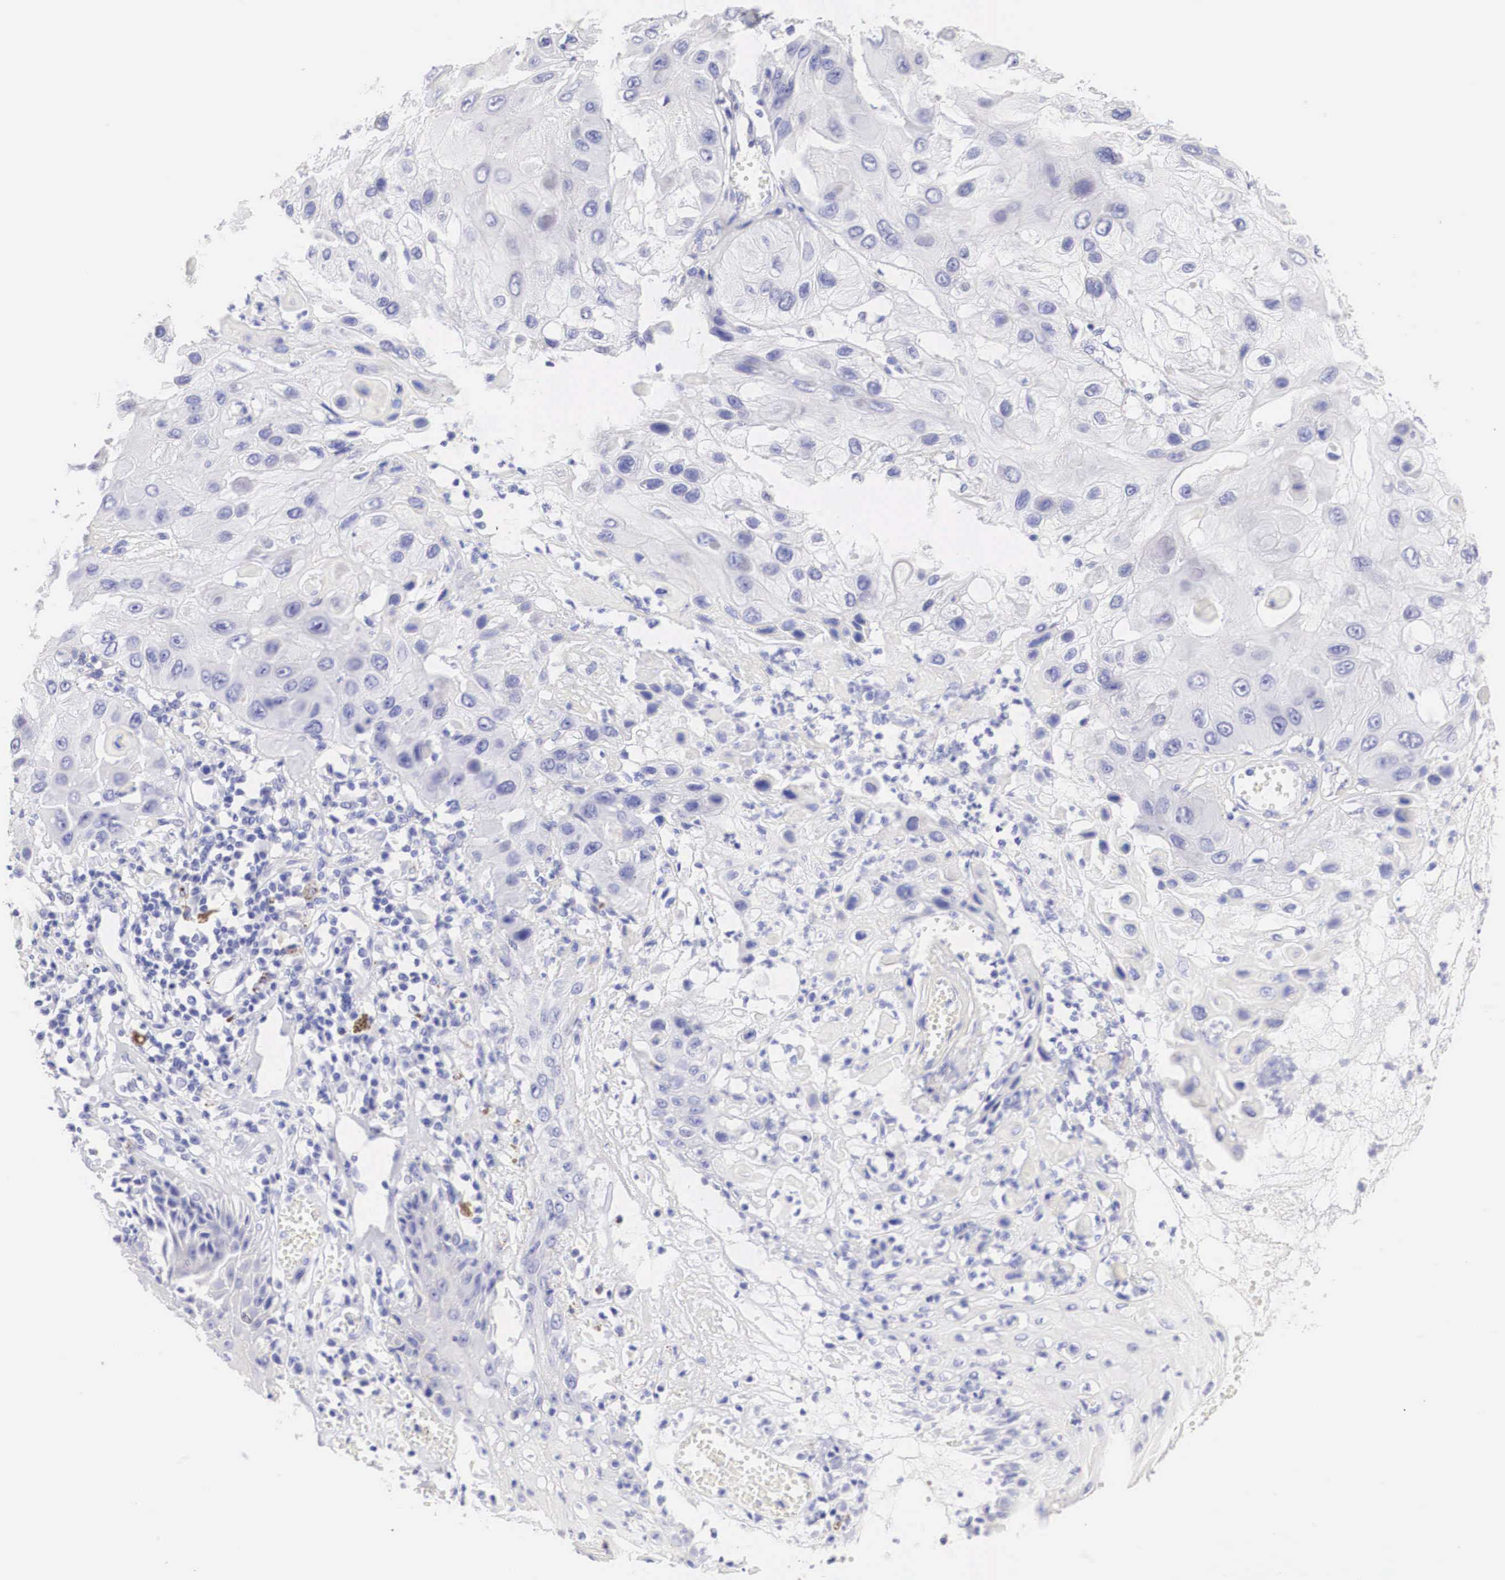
{"staining": {"intensity": "negative", "quantity": "none", "location": "none"}, "tissue": "skin cancer", "cell_type": "Tumor cells", "image_type": "cancer", "snomed": [{"axis": "morphology", "description": "Squamous cell carcinoma, NOS"}, {"axis": "topography", "description": "Skin"}, {"axis": "topography", "description": "Anal"}], "caption": "Immunohistochemistry (IHC) of skin squamous cell carcinoma demonstrates no positivity in tumor cells. (Stains: DAB (3,3'-diaminobenzidine) IHC with hematoxylin counter stain, Microscopy: brightfield microscopy at high magnification).", "gene": "ERBB2", "patient": {"sex": "male", "age": 61}}